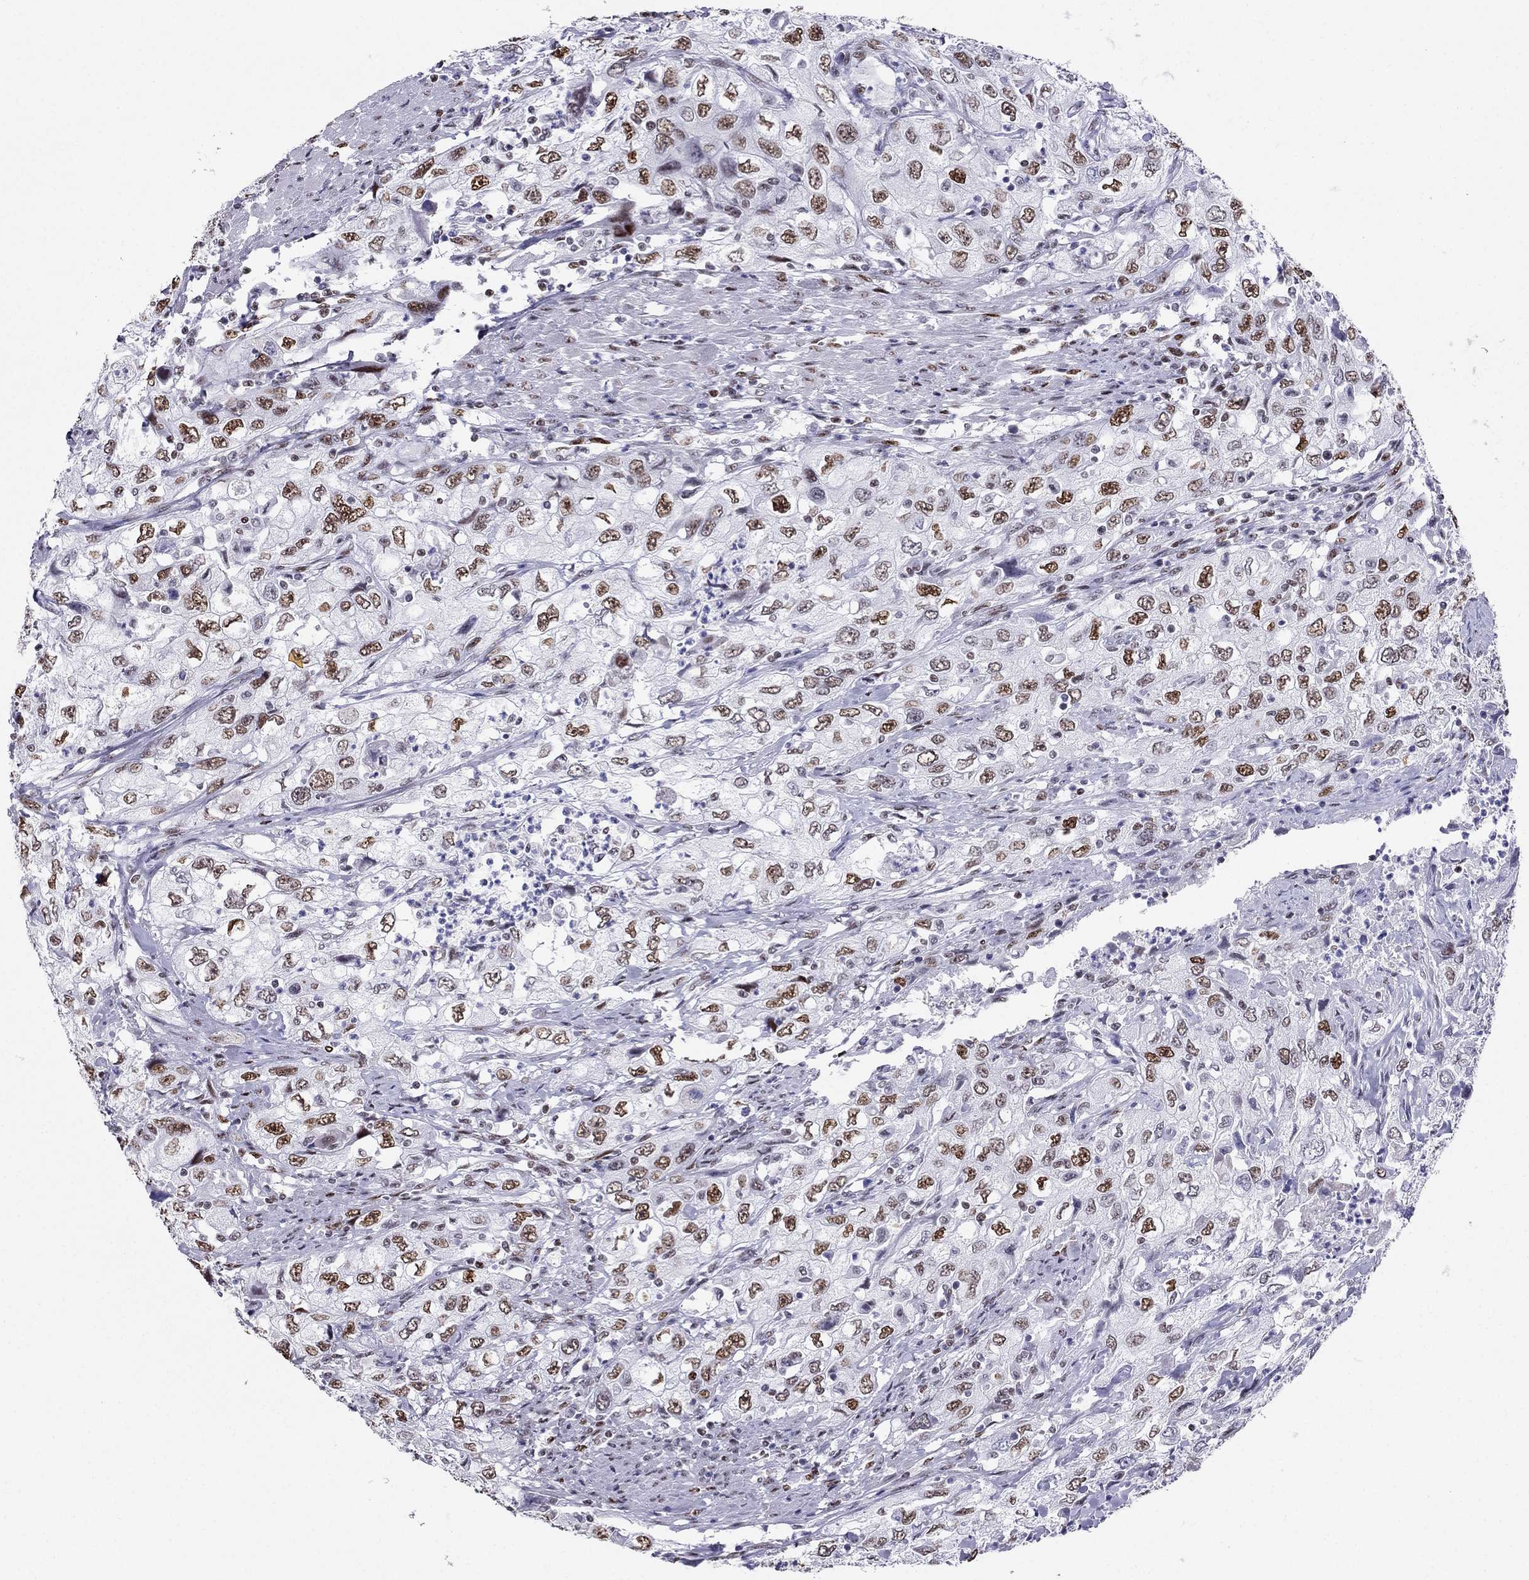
{"staining": {"intensity": "strong", "quantity": "25%-75%", "location": "nuclear"}, "tissue": "urothelial cancer", "cell_type": "Tumor cells", "image_type": "cancer", "snomed": [{"axis": "morphology", "description": "Urothelial carcinoma, High grade"}, {"axis": "topography", "description": "Urinary bladder"}], "caption": "High-power microscopy captured an immunohistochemistry (IHC) image of urothelial cancer, revealing strong nuclear staining in approximately 25%-75% of tumor cells. Ihc stains the protein of interest in brown and the nuclei are stained blue.", "gene": "PPM1G", "patient": {"sex": "male", "age": 76}}